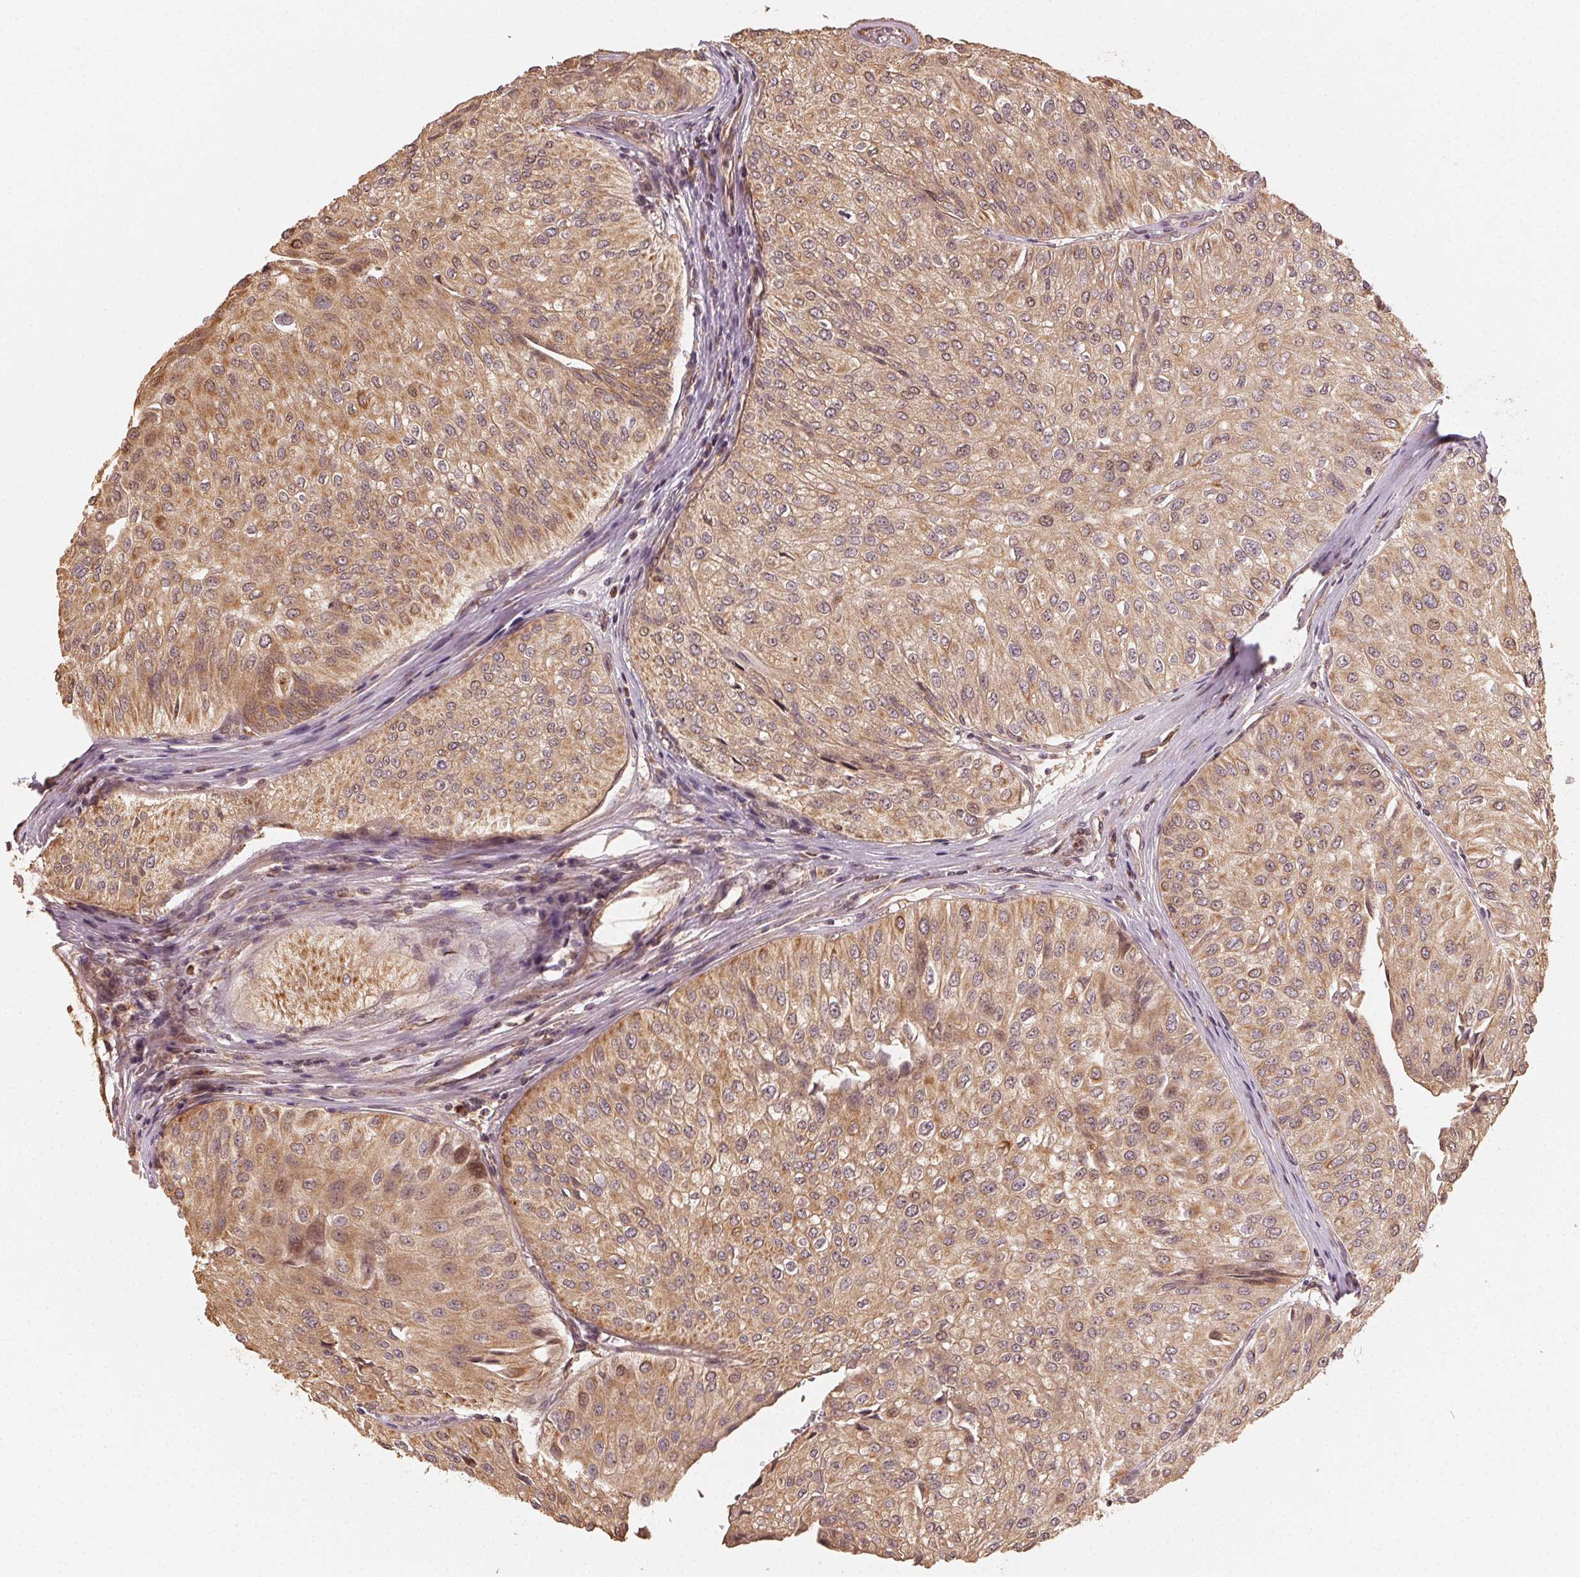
{"staining": {"intensity": "moderate", "quantity": ">75%", "location": "cytoplasmic/membranous"}, "tissue": "urothelial cancer", "cell_type": "Tumor cells", "image_type": "cancer", "snomed": [{"axis": "morphology", "description": "Urothelial carcinoma, NOS"}, {"axis": "topography", "description": "Urinary bladder"}], "caption": "An image of transitional cell carcinoma stained for a protein exhibits moderate cytoplasmic/membranous brown staining in tumor cells.", "gene": "WBP2", "patient": {"sex": "male", "age": 67}}